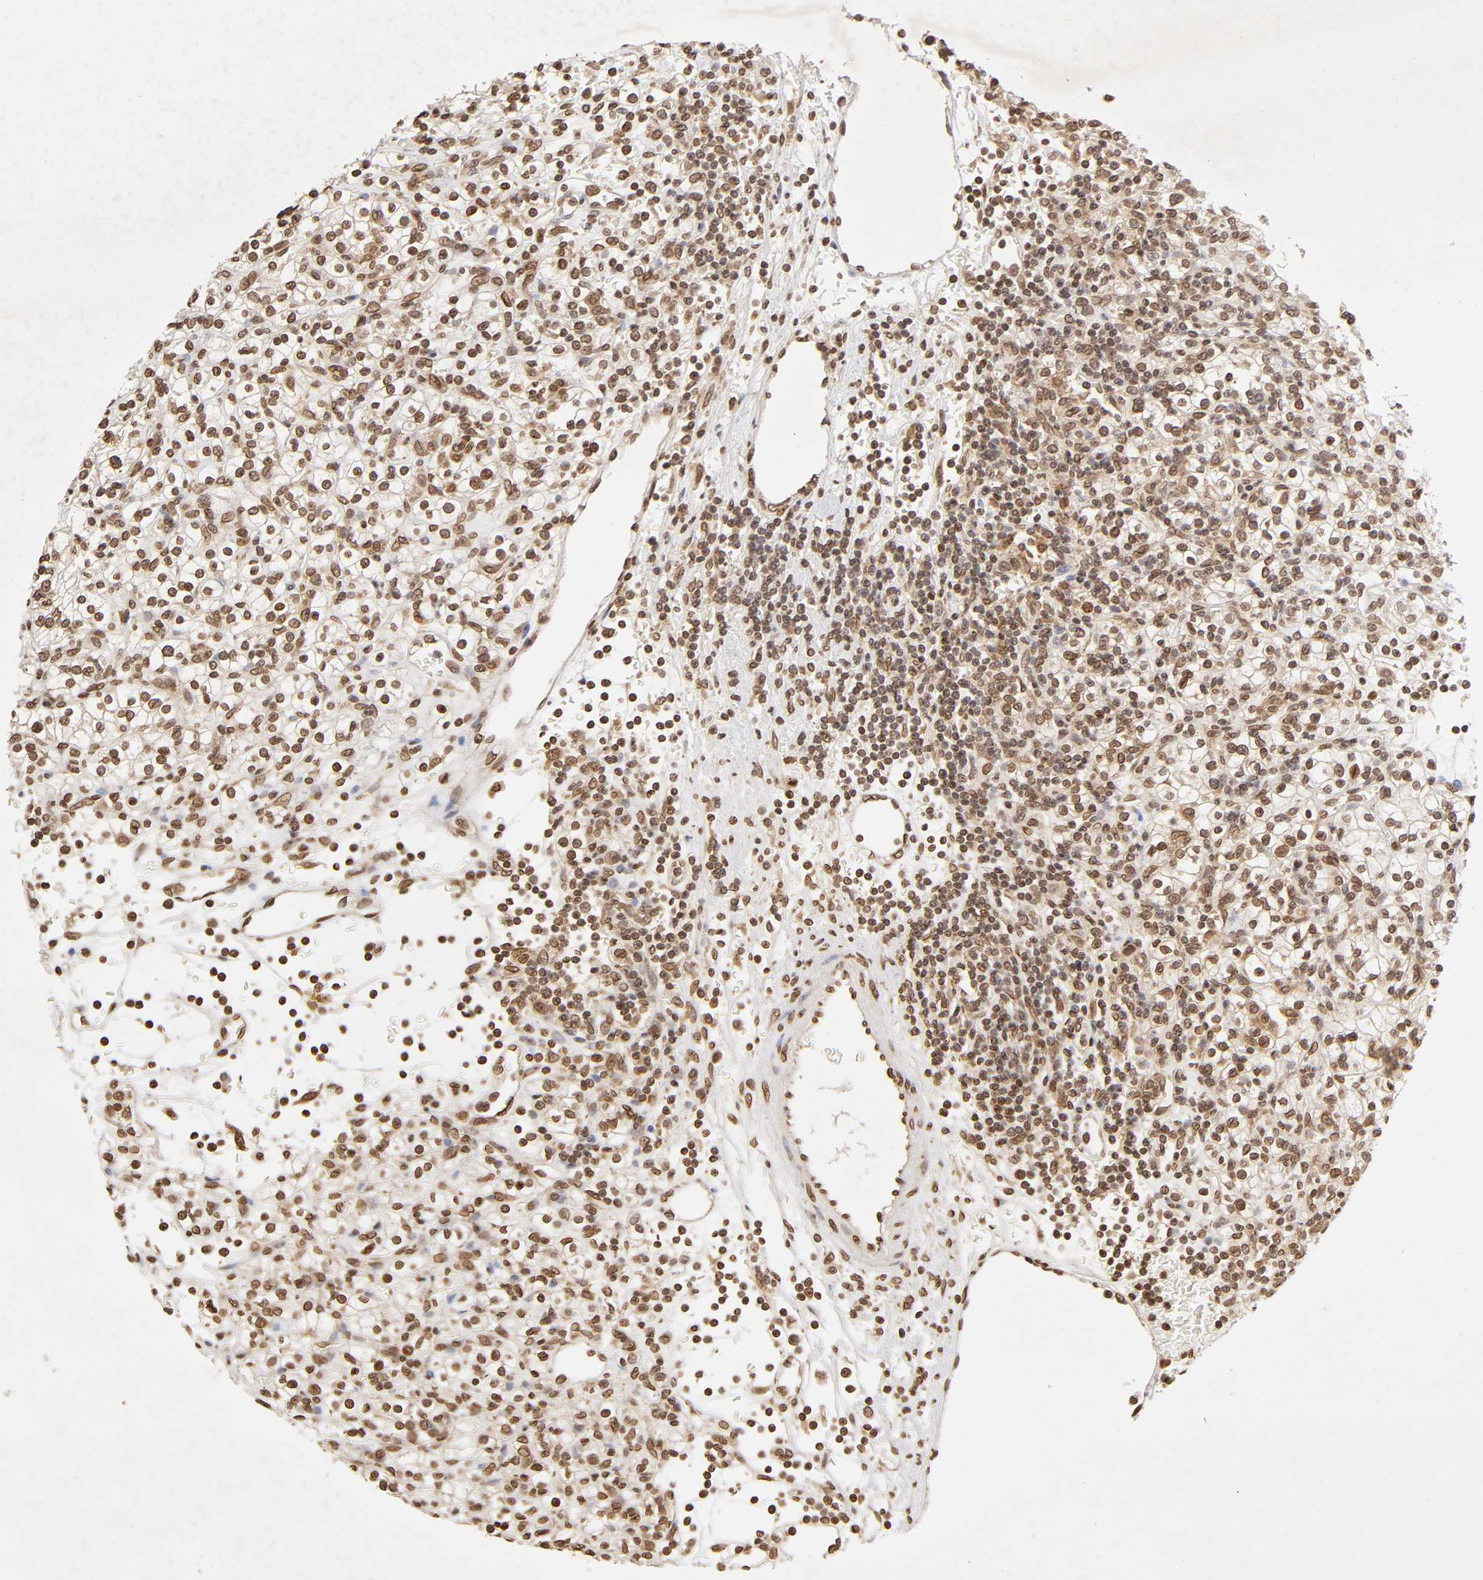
{"staining": {"intensity": "moderate", "quantity": ">75%", "location": "nuclear"}, "tissue": "renal cancer", "cell_type": "Tumor cells", "image_type": "cancer", "snomed": [{"axis": "morphology", "description": "Normal tissue, NOS"}, {"axis": "morphology", "description": "Adenocarcinoma, NOS"}, {"axis": "topography", "description": "Kidney"}], "caption": "High-power microscopy captured an IHC photomicrograph of adenocarcinoma (renal), revealing moderate nuclear expression in approximately >75% of tumor cells.", "gene": "MLLT6", "patient": {"sex": "female", "age": 55}}